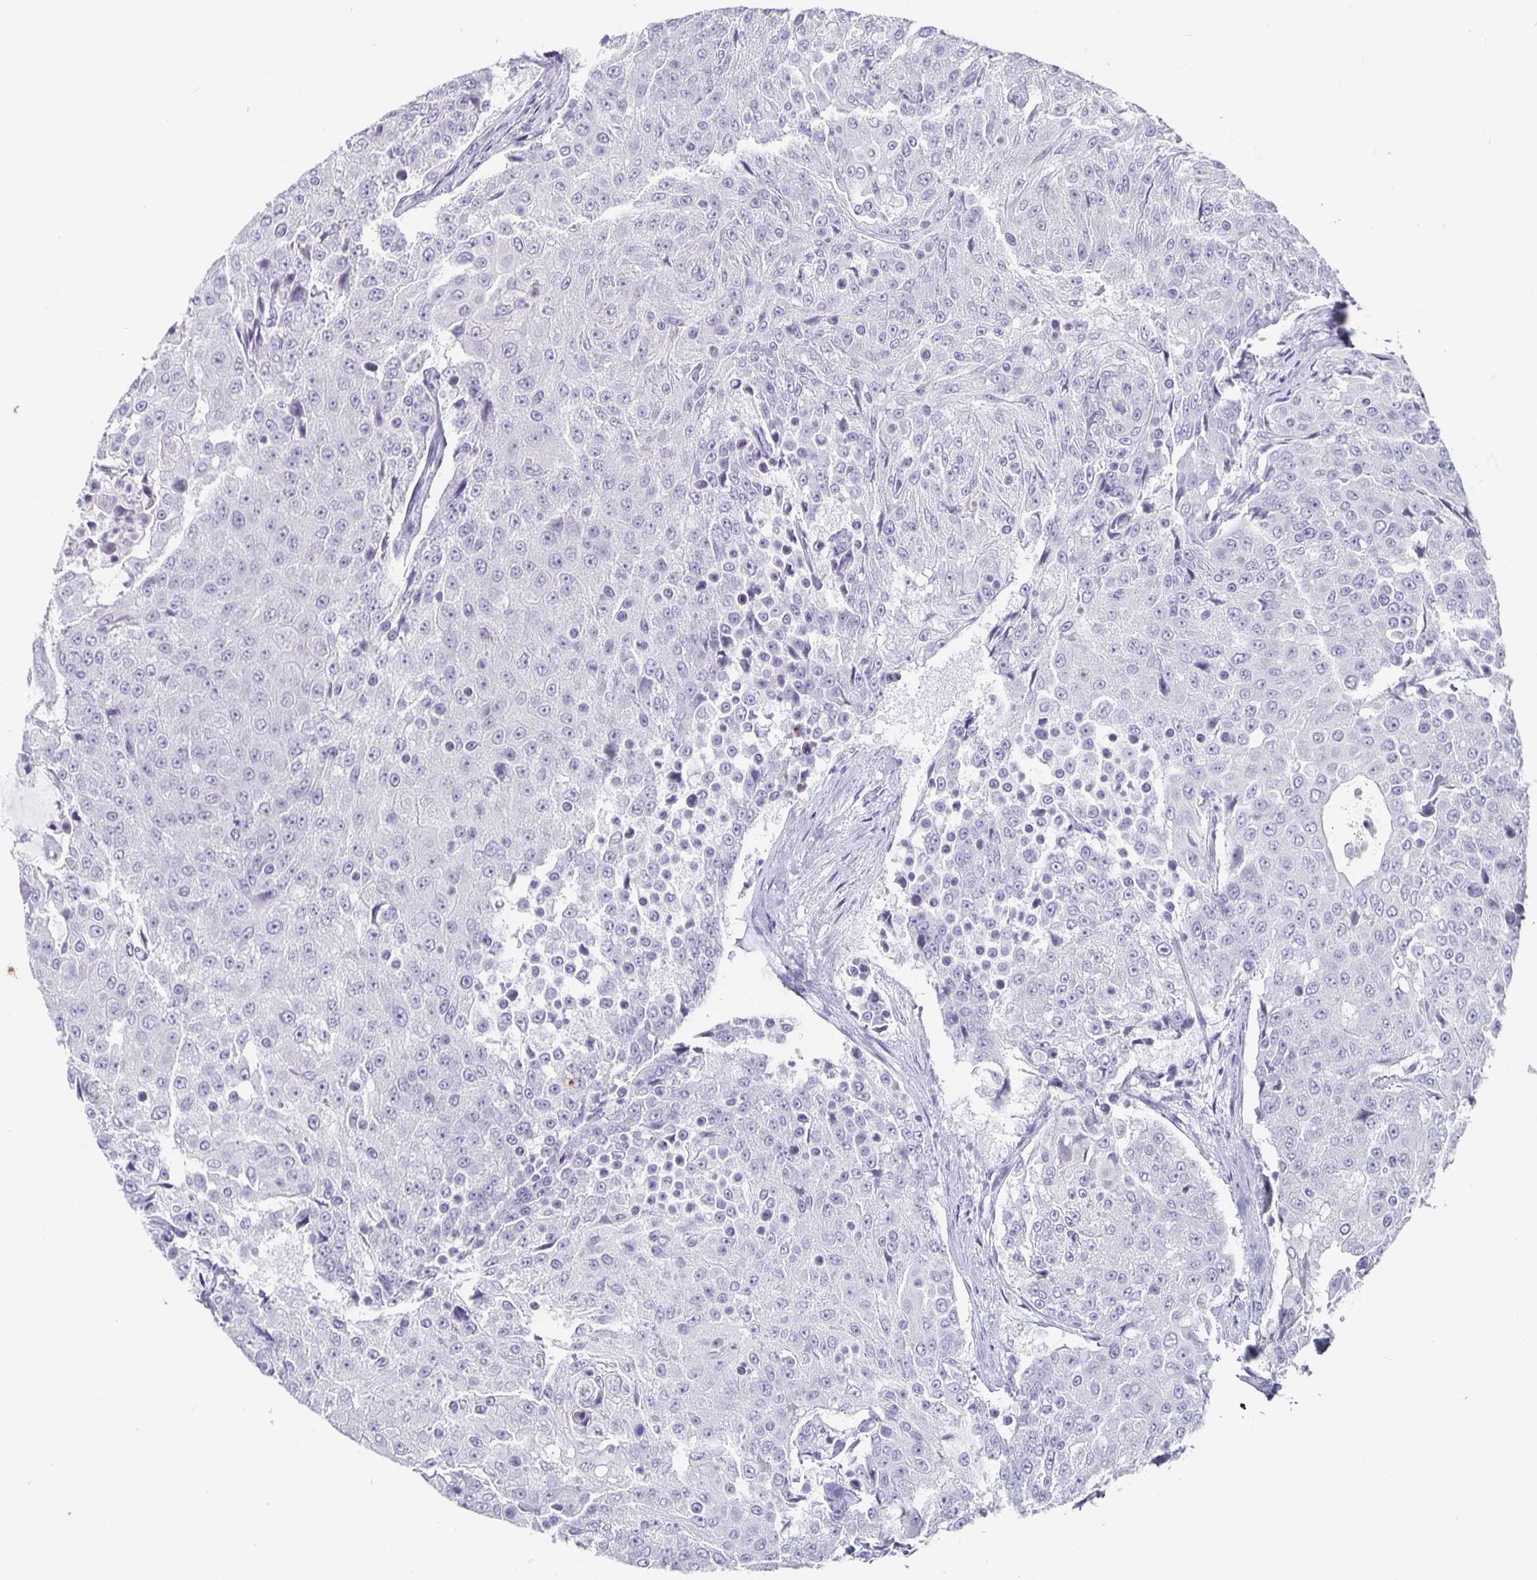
{"staining": {"intensity": "negative", "quantity": "none", "location": "none"}, "tissue": "urothelial cancer", "cell_type": "Tumor cells", "image_type": "cancer", "snomed": [{"axis": "morphology", "description": "Urothelial carcinoma, High grade"}, {"axis": "topography", "description": "Urinary bladder"}], "caption": "High magnification brightfield microscopy of high-grade urothelial carcinoma stained with DAB (brown) and counterstained with hematoxylin (blue): tumor cells show no significant expression. Brightfield microscopy of immunohistochemistry stained with DAB (brown) and hematoxylin (blue), captured at high magnification.", "gene": "CHGA", "patient": {"sex": "female", "age": 63}}